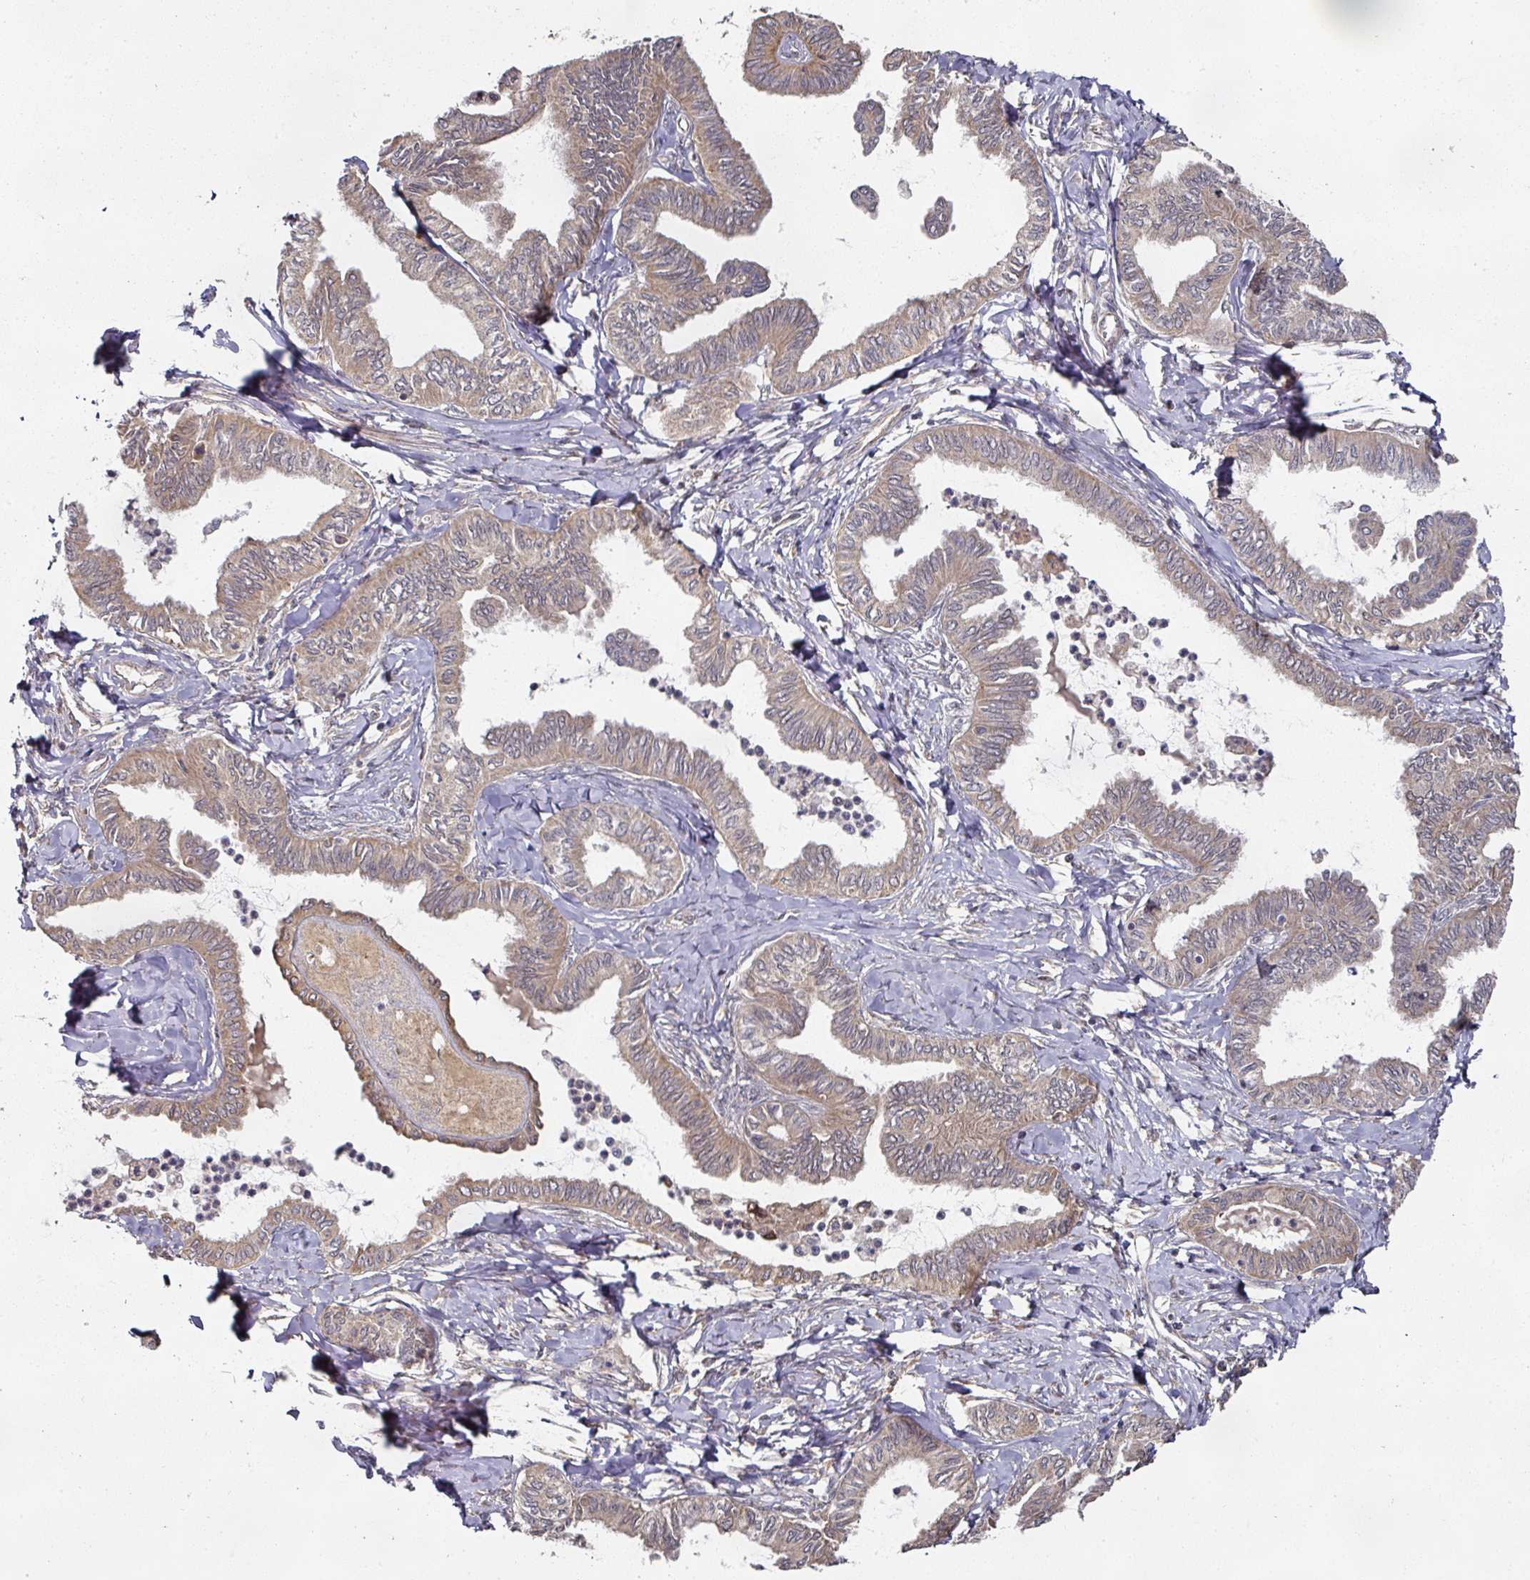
{"staining": {"intensity": "moderate", "quantity": "25%-75%", "location": "cytoplasmic/membranous"}, "tissue": "ovarian cancer", "cell_type": "Tumor cells", "image_type": "cancer", "snomed": [{"axis": "morphology", "description": "Carcinoma, endometroid"}, {"axis": "topography", "description": "Ovary"}], "caption": "This histopathology image displays immunohistochemistry (IHC) staining of human ovarian endometroid carcinoma, with medium moderate cytoplasmic/membranous staining in about 25%-75% of tumor cells.", "gene": "CEP95", "patient": {"sex": "female", "age": 70}}